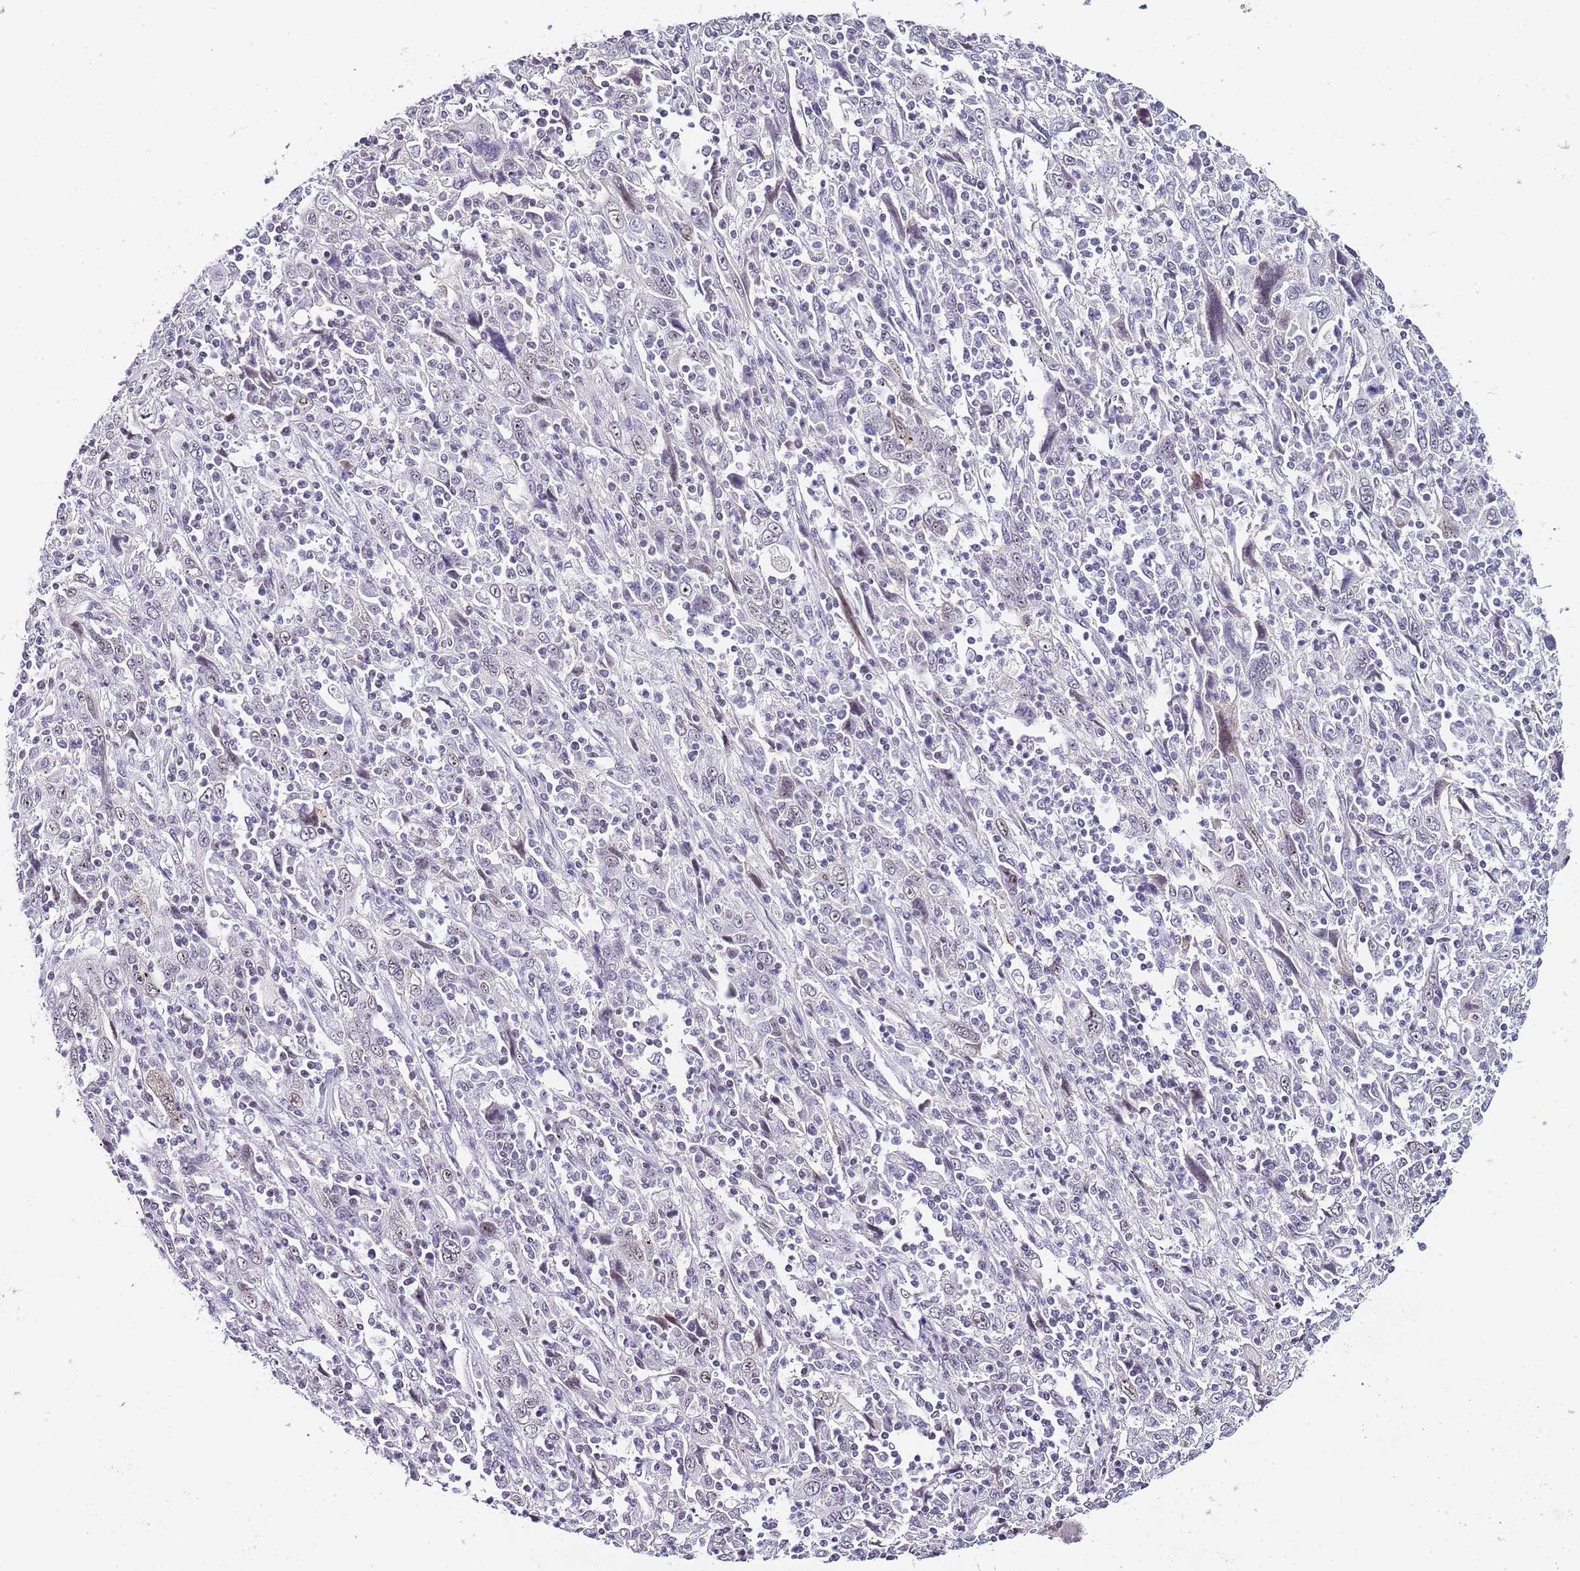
{"staining": {"intensity": "negative", "quantity": "none", "location": "none"}, "tissue": "cervical cancer", "cell_type": "Tumor cells", "image_type": "cancer", "snomed": [{"axis": "morphology", "description": "Squamous cell carcinoma, NOS"}, {"axis": "topography", "description": "Cervix"}], "caption": "Cervical squamous cell carcinoma was stained to show a protein in brown. There is no significant expression in tumor cells.", "gene": "NOP56", "patient": {"sex": "female", "age": 46}}